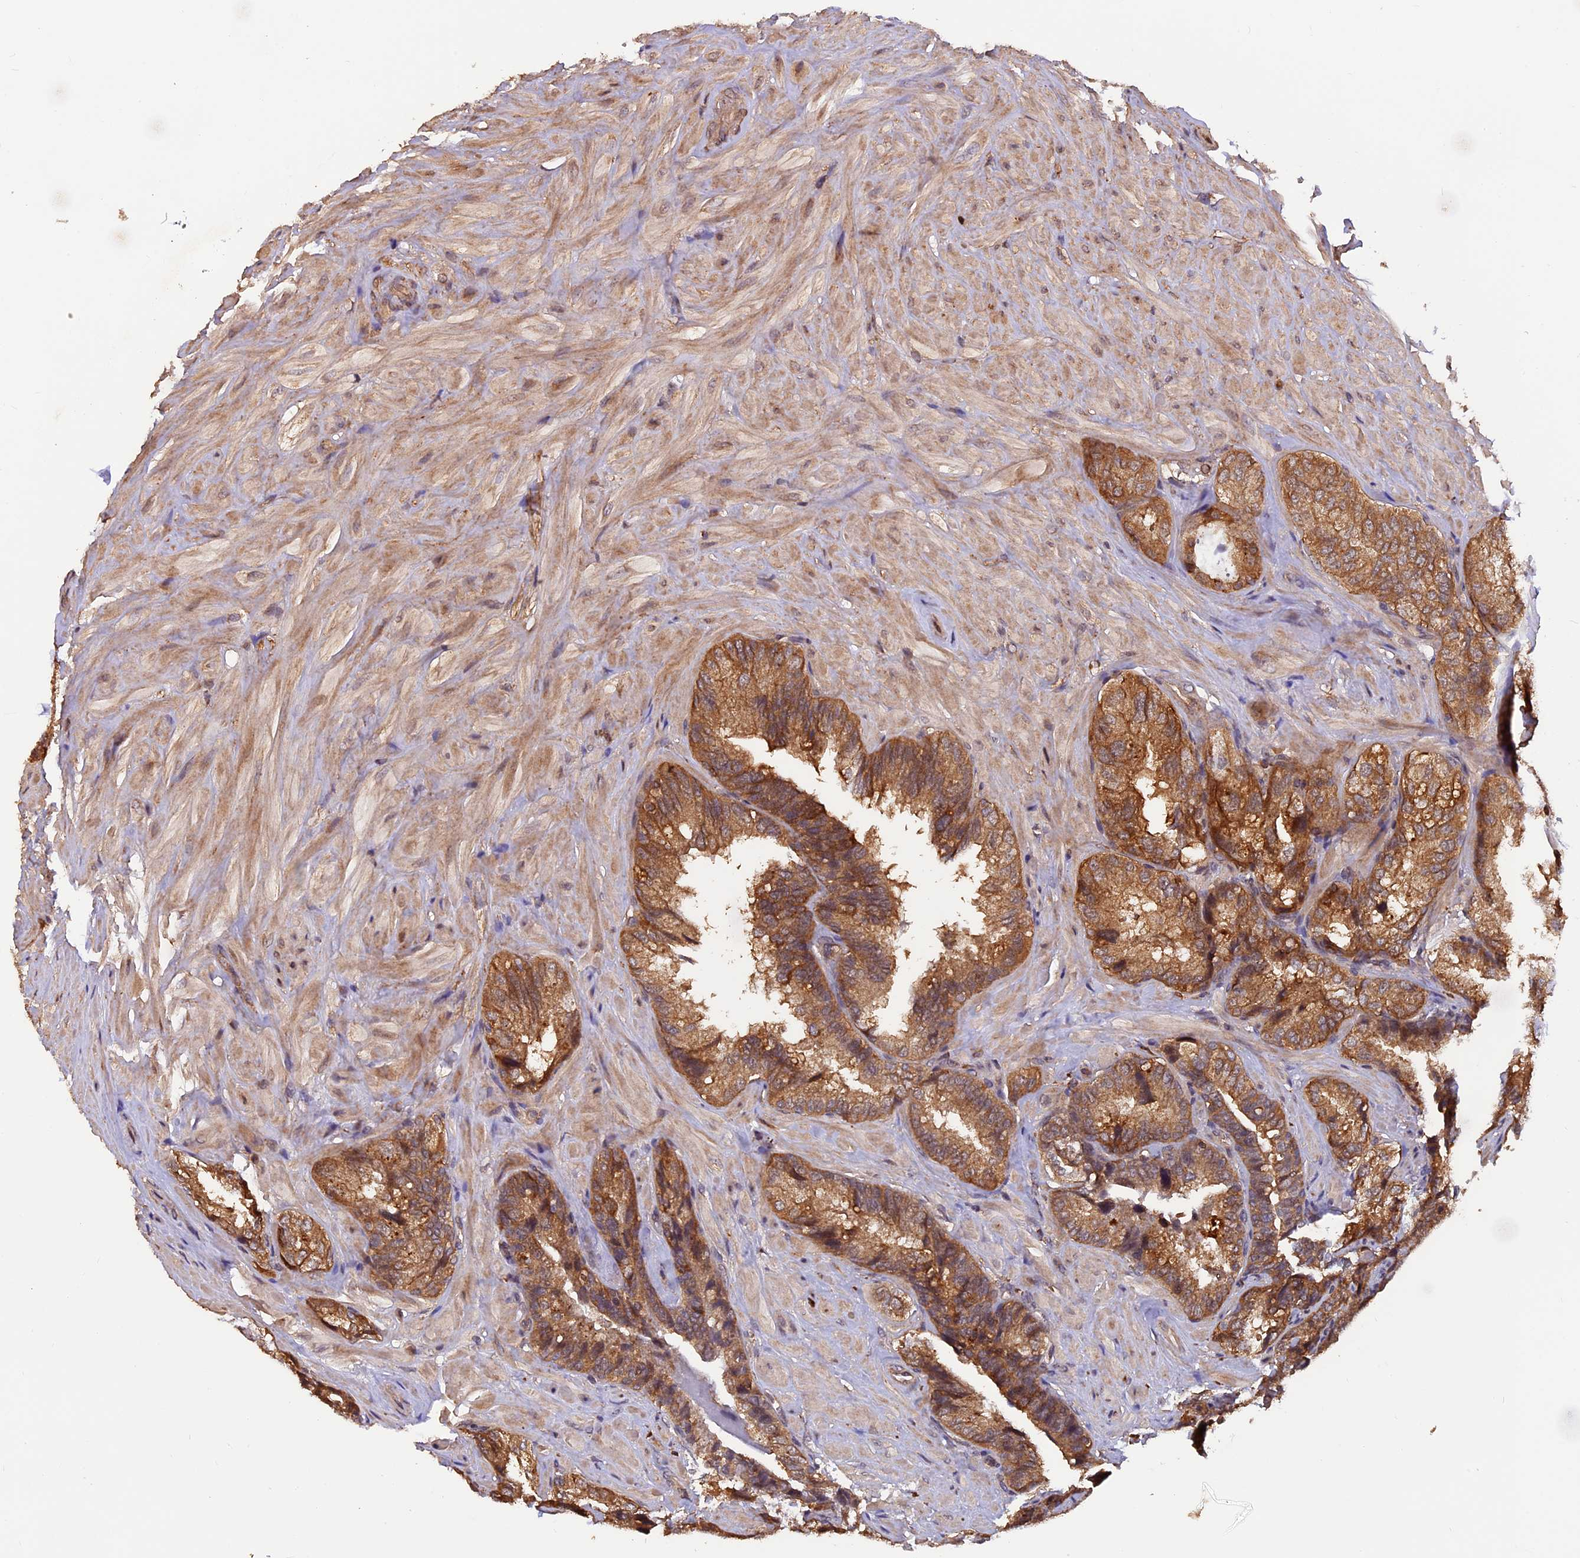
{"staining": {"intensity": "moderate", "quantity": ">75%", "location": "cytoplasmic/membranous"}, "tissue": "seminal vesicle", "cell_type": "Glandular cells", "image_type": "normal", "snomed": [{"axis": "morphology", "description": "Normal tissue, NOS"}, {"axis": "topography", "description": "Prostate and seminal vesicle, NOS"}, {"axis": "topography", "description": "Prostate"}, {"axis": "topography", "description": "Seminal veicle"}], "caption": "IHC photomicrograph of normal seminal vesicle: seminal vesicle stained using immunohistochemistry (IHC) demonstrates medium levels of moderate protein expression localized specifically in the cytoplasmic/membranous of glandular cells, appearing as a cytoplasmic/membranous brown color.", "gene": "PKD2L2", "patient": {"sex": "male", "age": 67}}